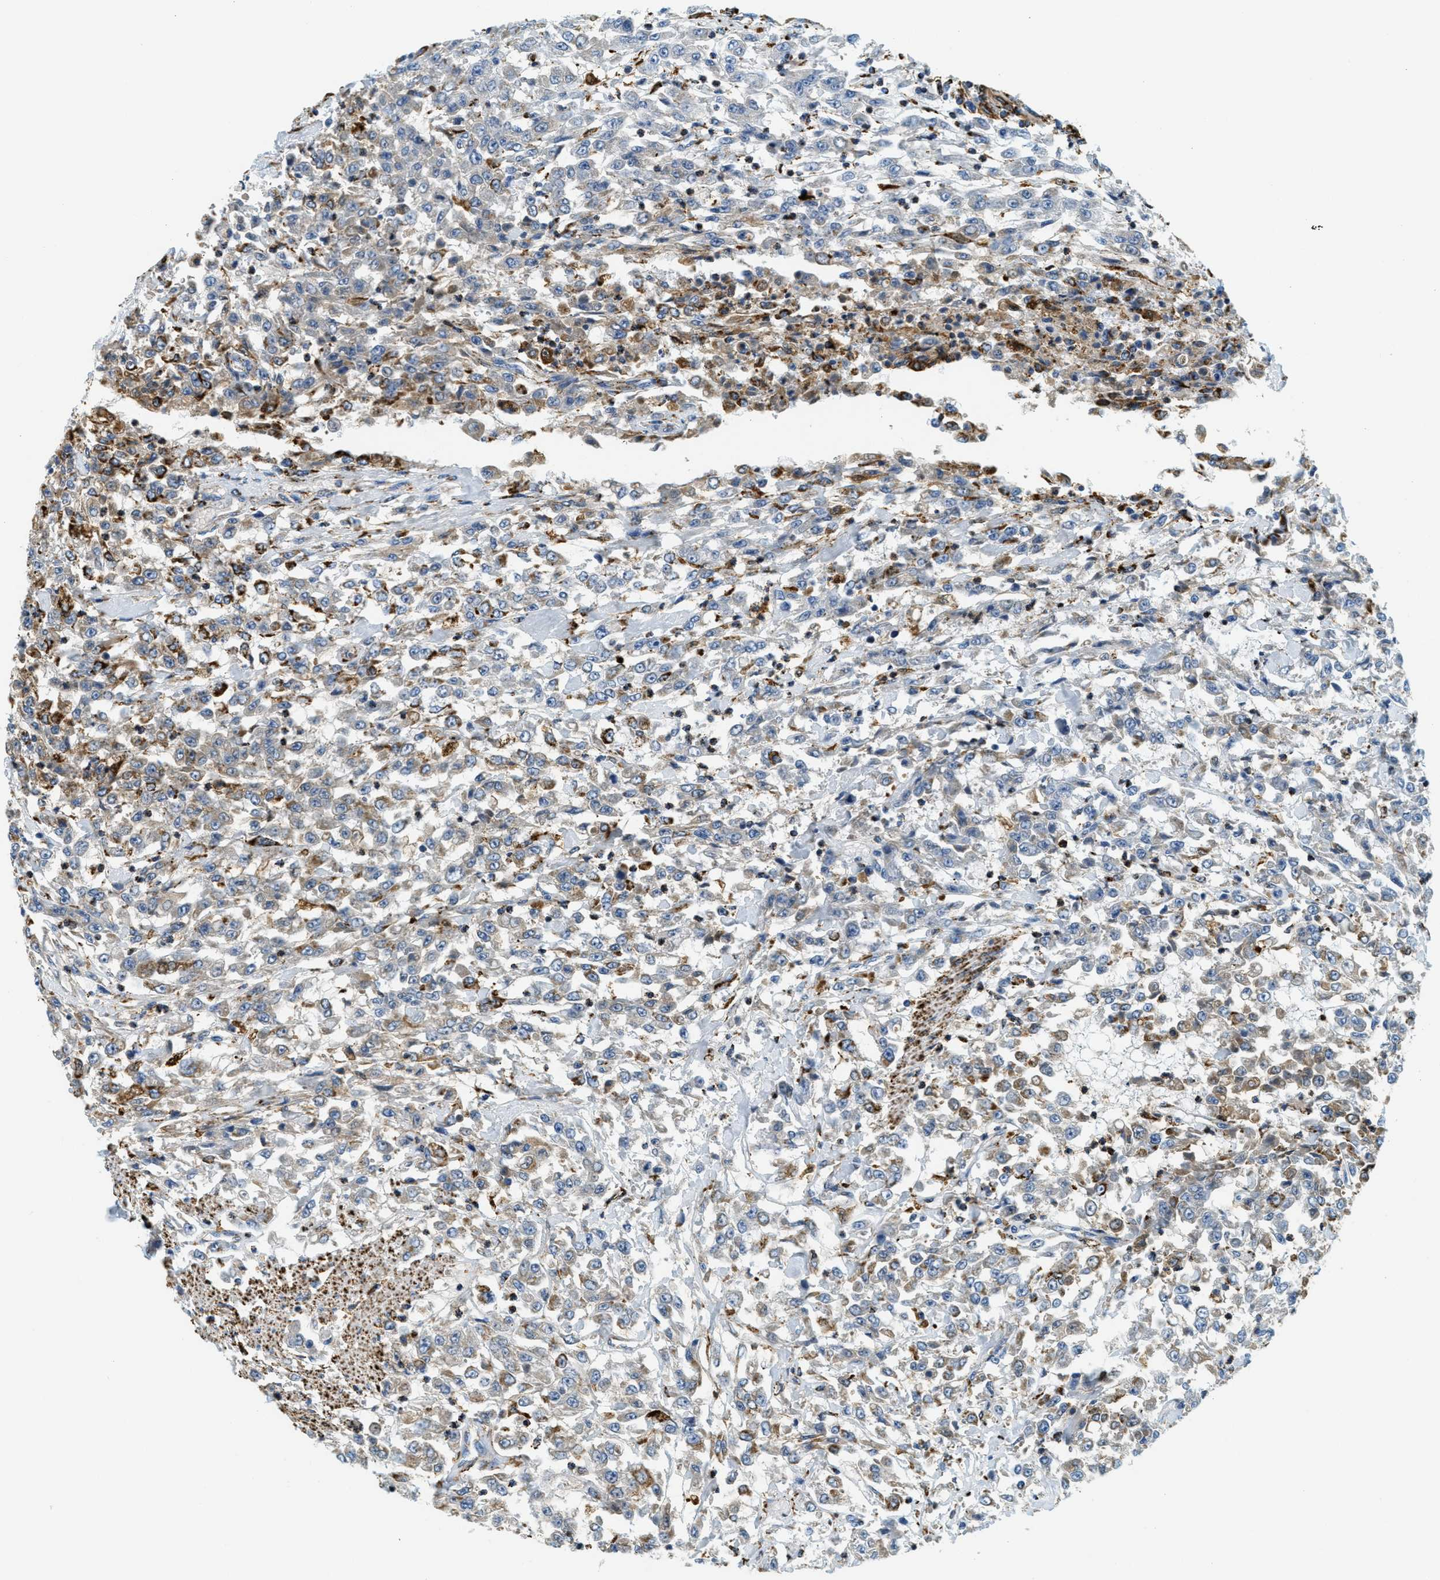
{"staining": {"intensity": "weak", "quantity": "<25%", "location": "cytoplasmic/membranous"}, "tissue": "urothelial cancer", "cell_type": "Tumor cells", "image_type": "cancer", "snomed": [{"axis": "morphology", "description": "Urothelial carcinoma, High grade"}, {"axis": "topography", "description": "Urinary bladder"}], "caption": "IHC photomicrograph of neoplastic tissue: urothelial carcinoma (high-grade) stained with DAB (3,3'-diaminobenzidine) reveals no significant protein positivity in tumor cells. The staining was performed using DAB to visualize the protein expression in brown, while the nuclei were stained in blue with hematoxylin (Magnification: 20x).", "gene": "HLCS", "patient": {"sex": "male", "age": 46}}